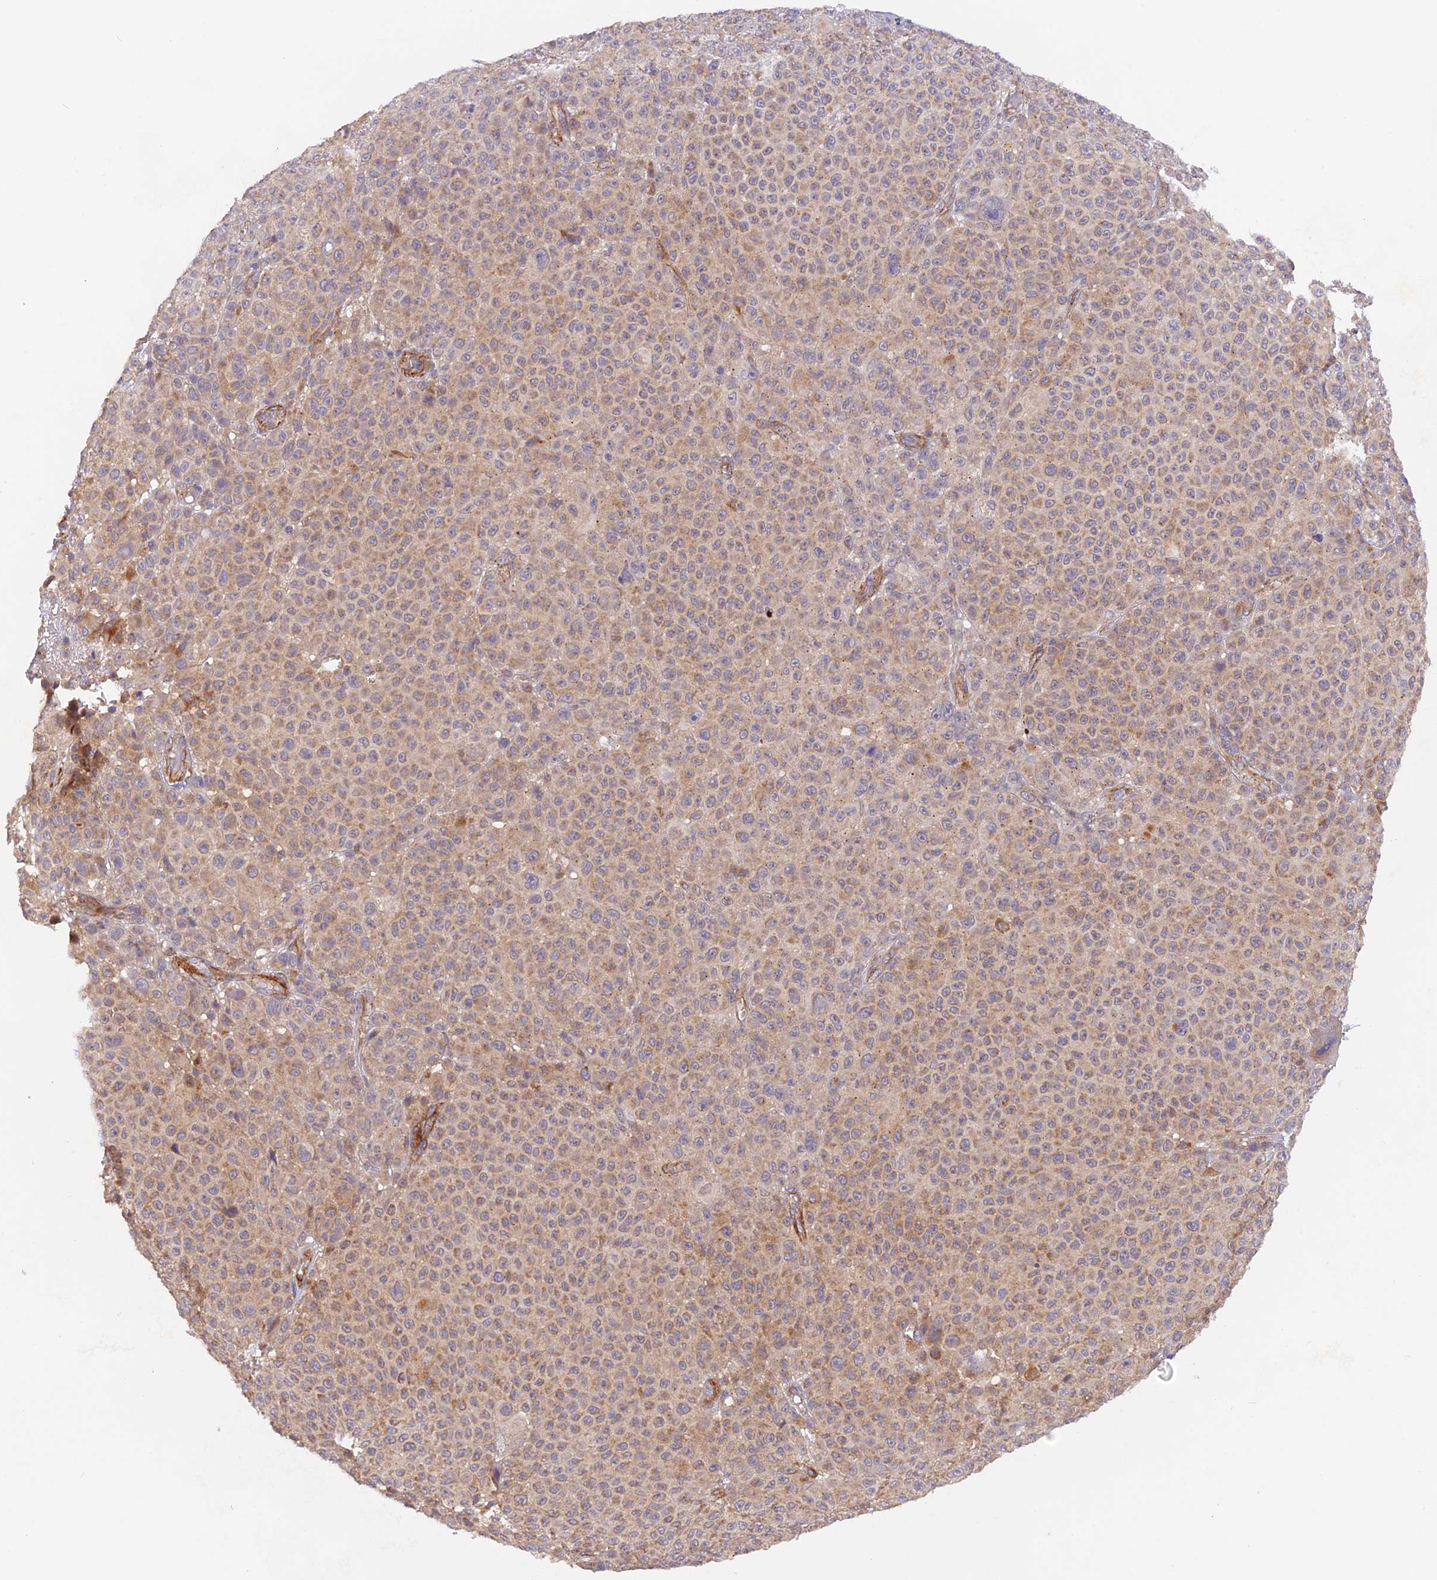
{"staining": {"intensity": "weak", "quantity": ">75%", "location": "cytoplasmic/membranous"}, "tissue": "melanoma", "cell_type": "Tumor cells", "image_type": "cancer", "snomed": [{"axis": "morphology", "description": "Malignant melanoma, NOS"}, {"axis": "topography", "description": "Skin"}], "caption": "This histopathology image demonstrates immunohistochemistry staining of melanoma, with low weak cytoplasmic/membranous expression in approximately >75% of tumor cells.", "gene": "WDFY4", "patient": {"sex": "female", "age": 94}}